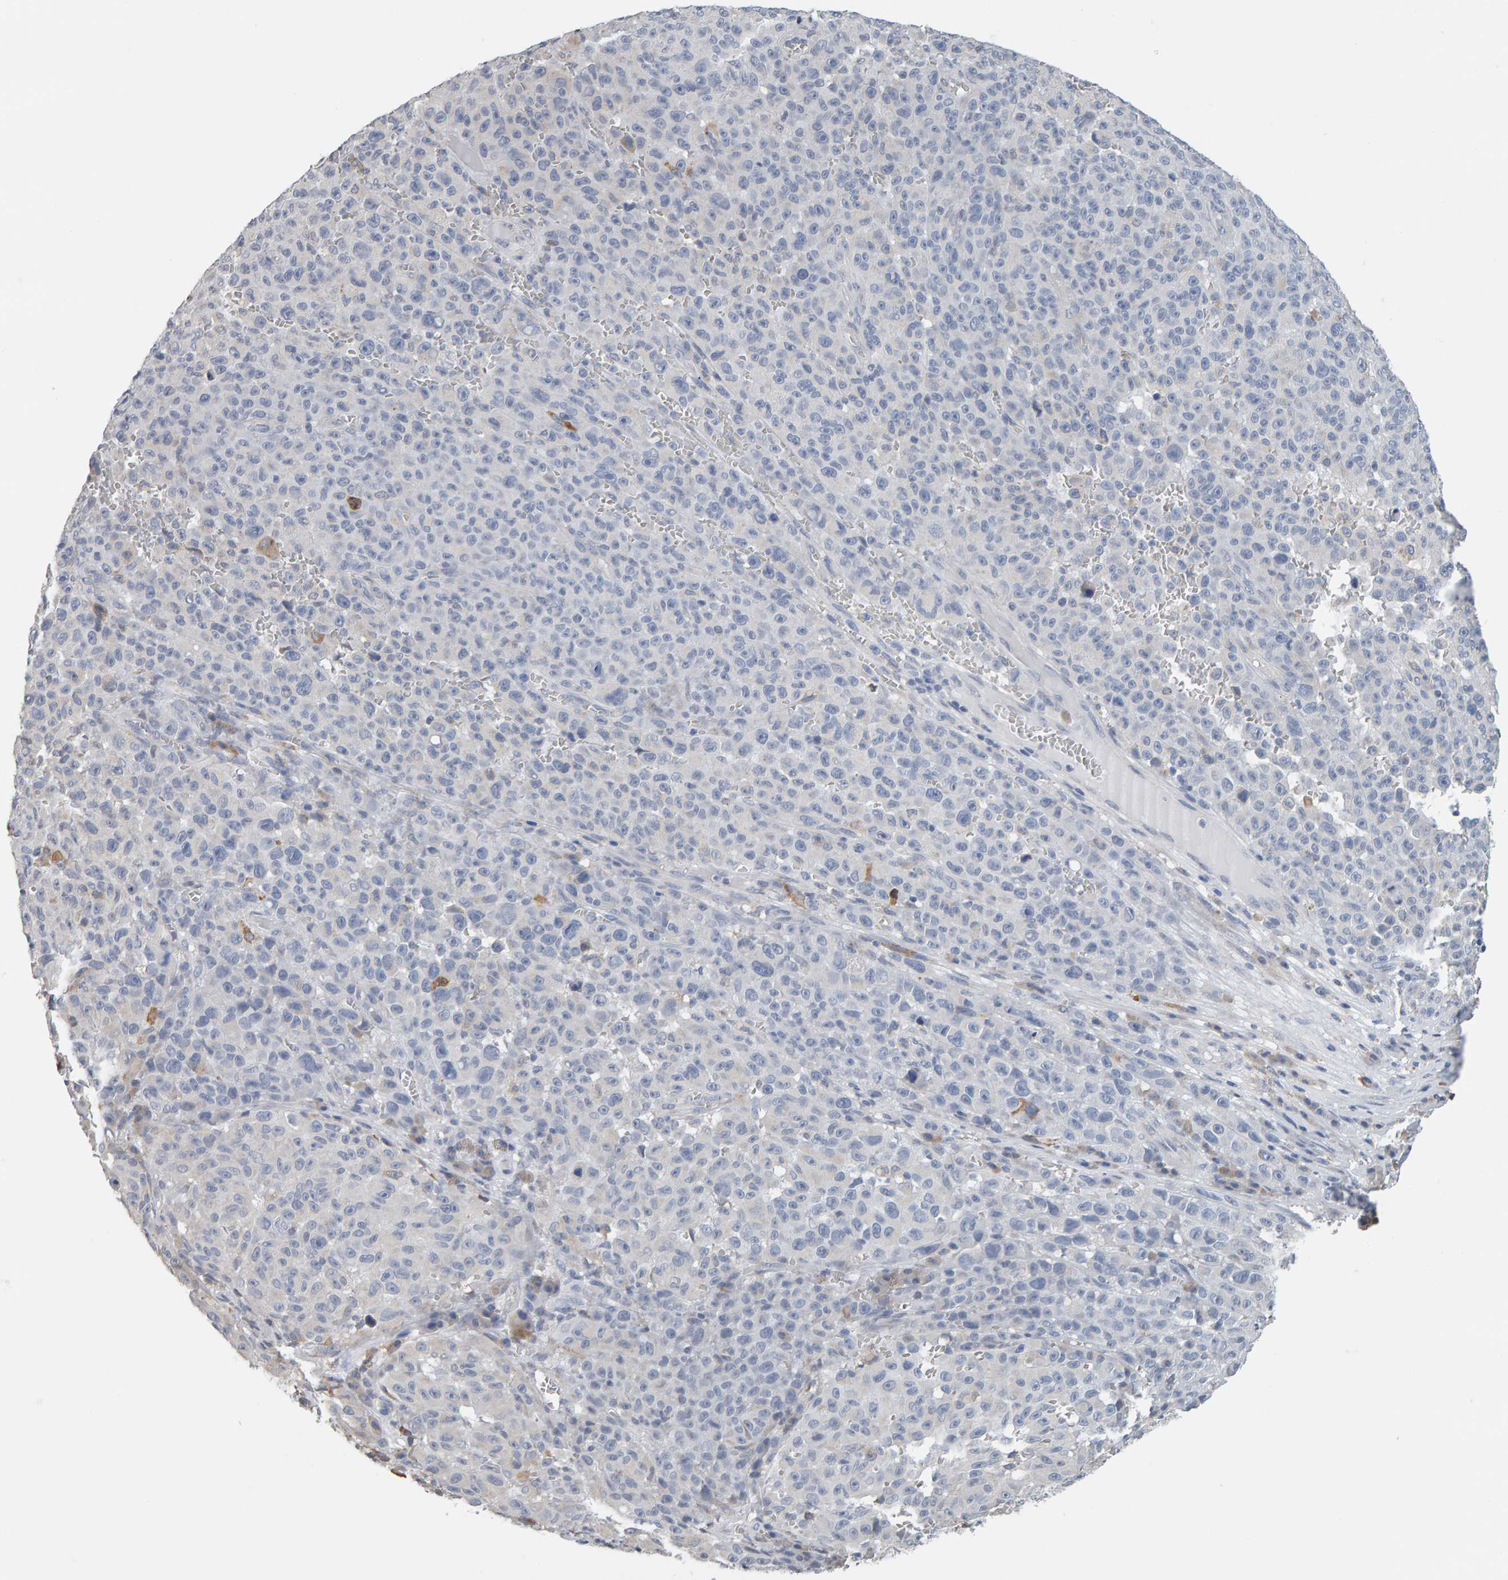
{"staining": {"intensity": "negative", "quantity": "none", "location": "none"}, "tissue": "melanoma", "cell_type": "Tumor cells", "image_type": "cancer", "snomed": [{"axis": "morphology", "description": "Malignant melanoma, NOS"}, {"axis": "topography", "description": "Skin"}], "caption": "Protein analysis of malignant melanoma displays no significant staining in tumor cells. The staining was performed using DAB (3,3'-diaminobenzidine) to visualize the protein expression in brown, while the nuclei were stained in blue with hematoxylin (Magnification: 20x).", "gene": "ADHFE1", "patient": {"sex": "female", "age": 82}}